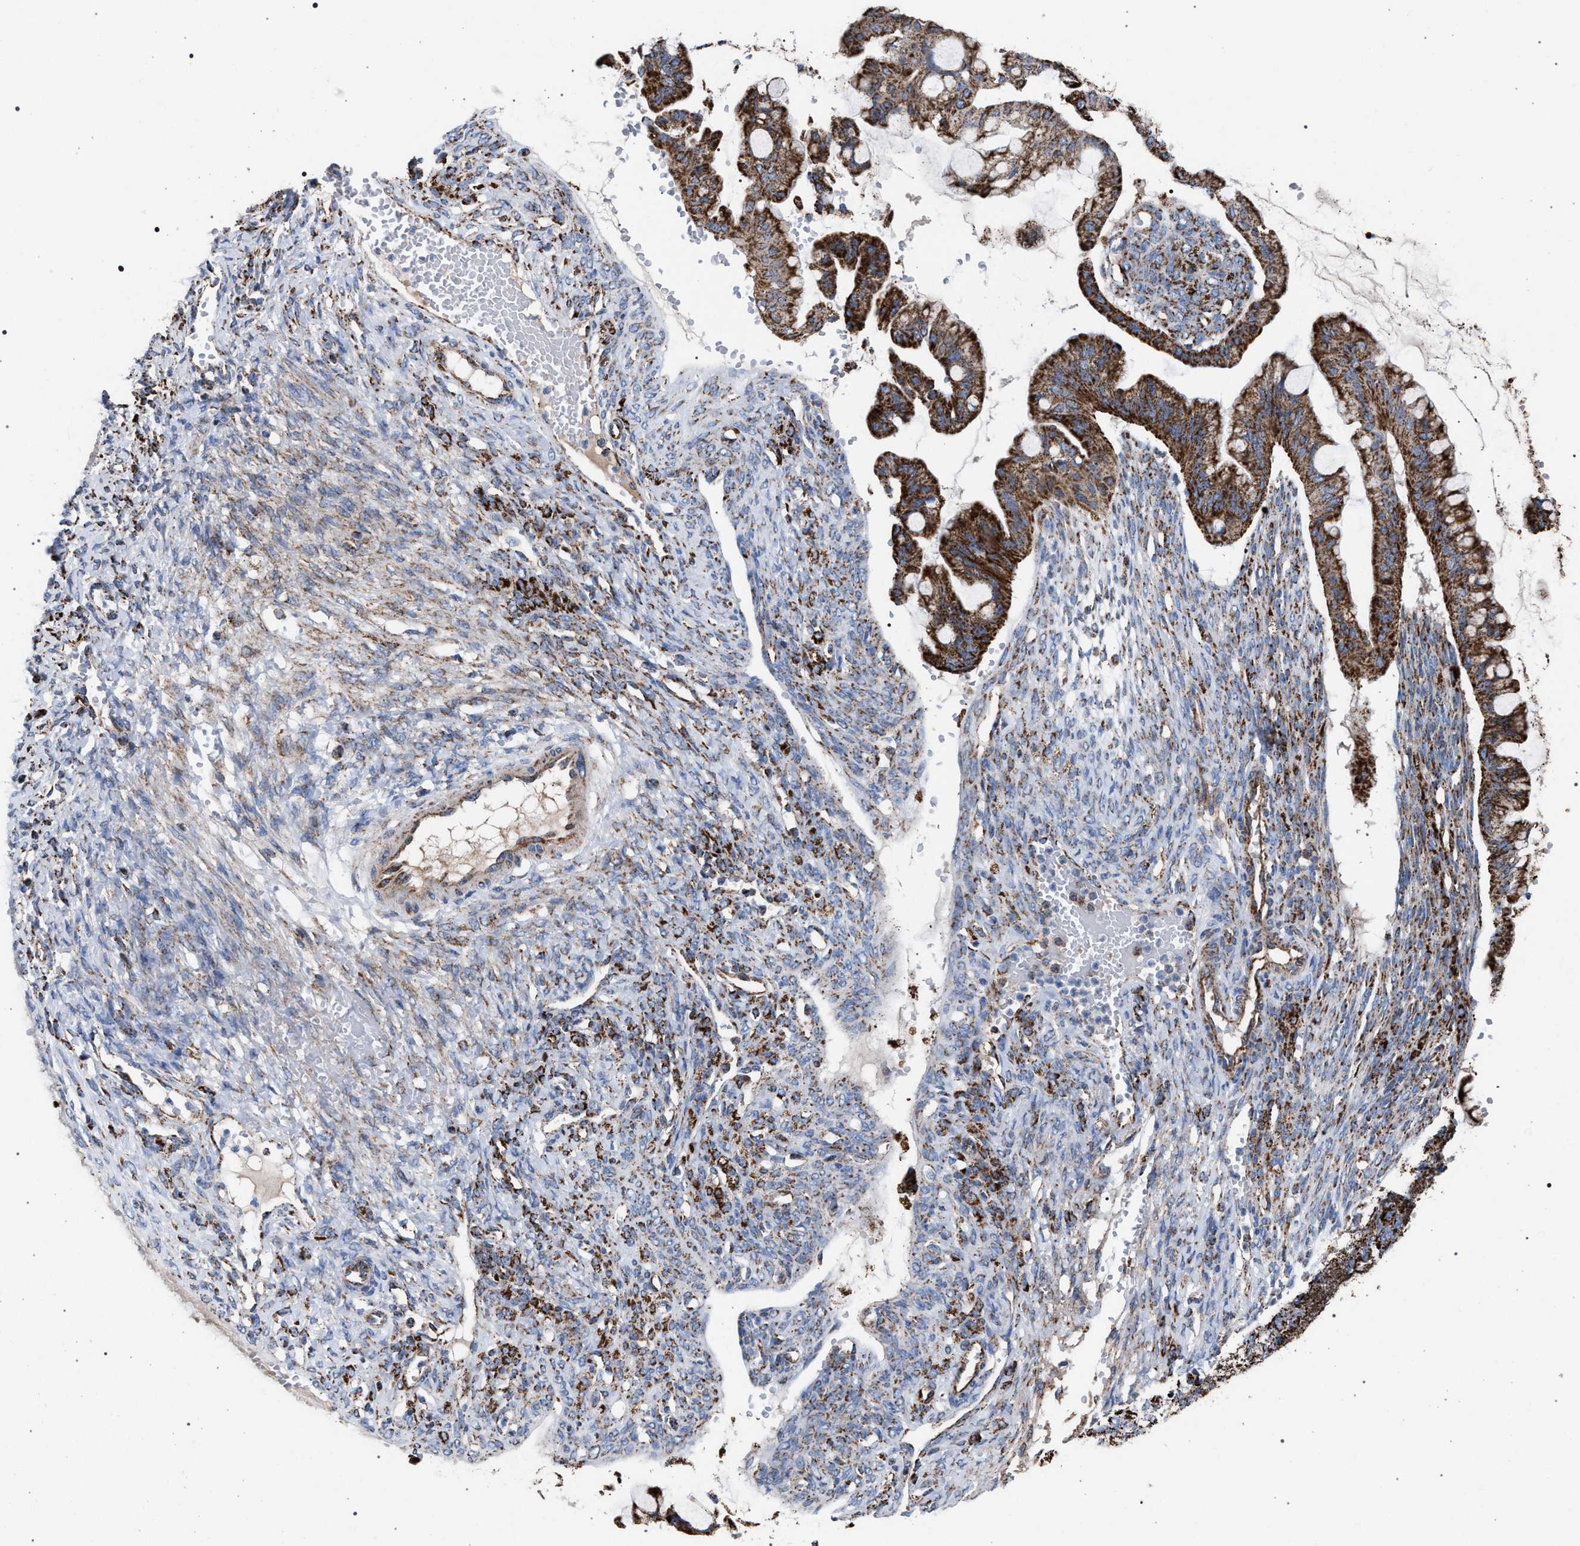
{"staining": {"intensity": "strong", "quantity": ">75%", "location": "cytoplasmic/membranous"}, "tissue": "ovarian cancer", "cell_type": "Tumor cells", "image_type": "cancer", "snomed": [{"axis": "morphology", "description": "Cystadenocarcinoma, mucinous, NOS"}, {"axis": "topography", "description": "Ovary"}], "caption": "Ovarian cancer (mucinous cystadenocarcinoma) stained with a brown dye demonstrates strong cytoplasmic/membranous positive staining in about >75% of tumor cells.", "gene": "VPS13A", "patient": {"sex": "female", "age": 73}}